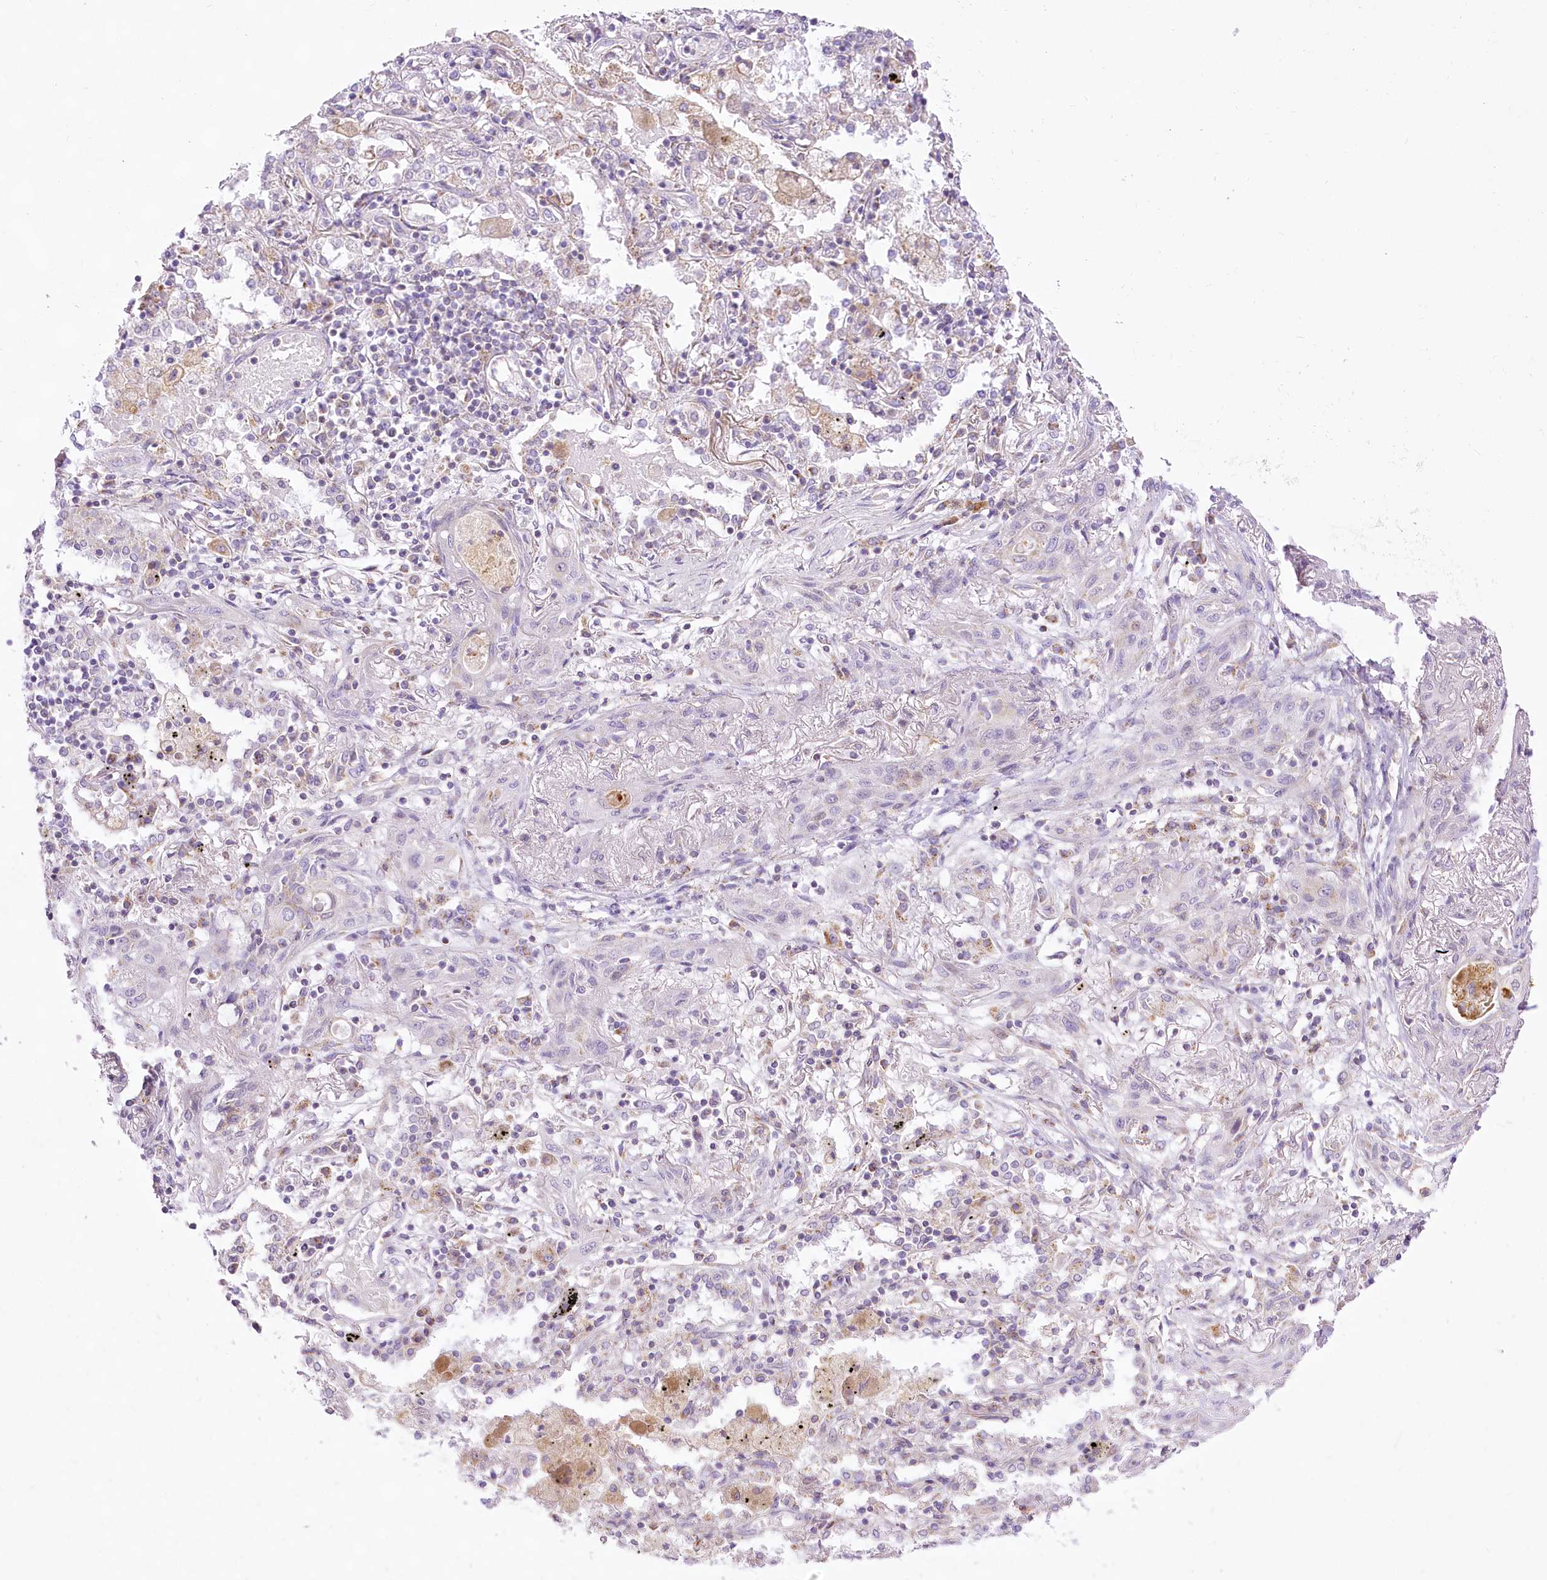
{"staining": {"intensity": "negative", "quantity": "none", "location": "none"}, "tissue": "lung cancer", "cell_type": "Tumor cells", "image_type": "cancer", "snomed": [{"axis": "morphology", "description": "Squamous cell carcinoma, NOS"}, {"axis": "topography", "description": "Lung"}], "caption": "This is an immunohistochemistry photomicrograph of squamous cell carcinoma (lung). There is no positivity in tumor cells.", "gene": "CCDC30", "patient": {"sex": "female", "age": 47}}